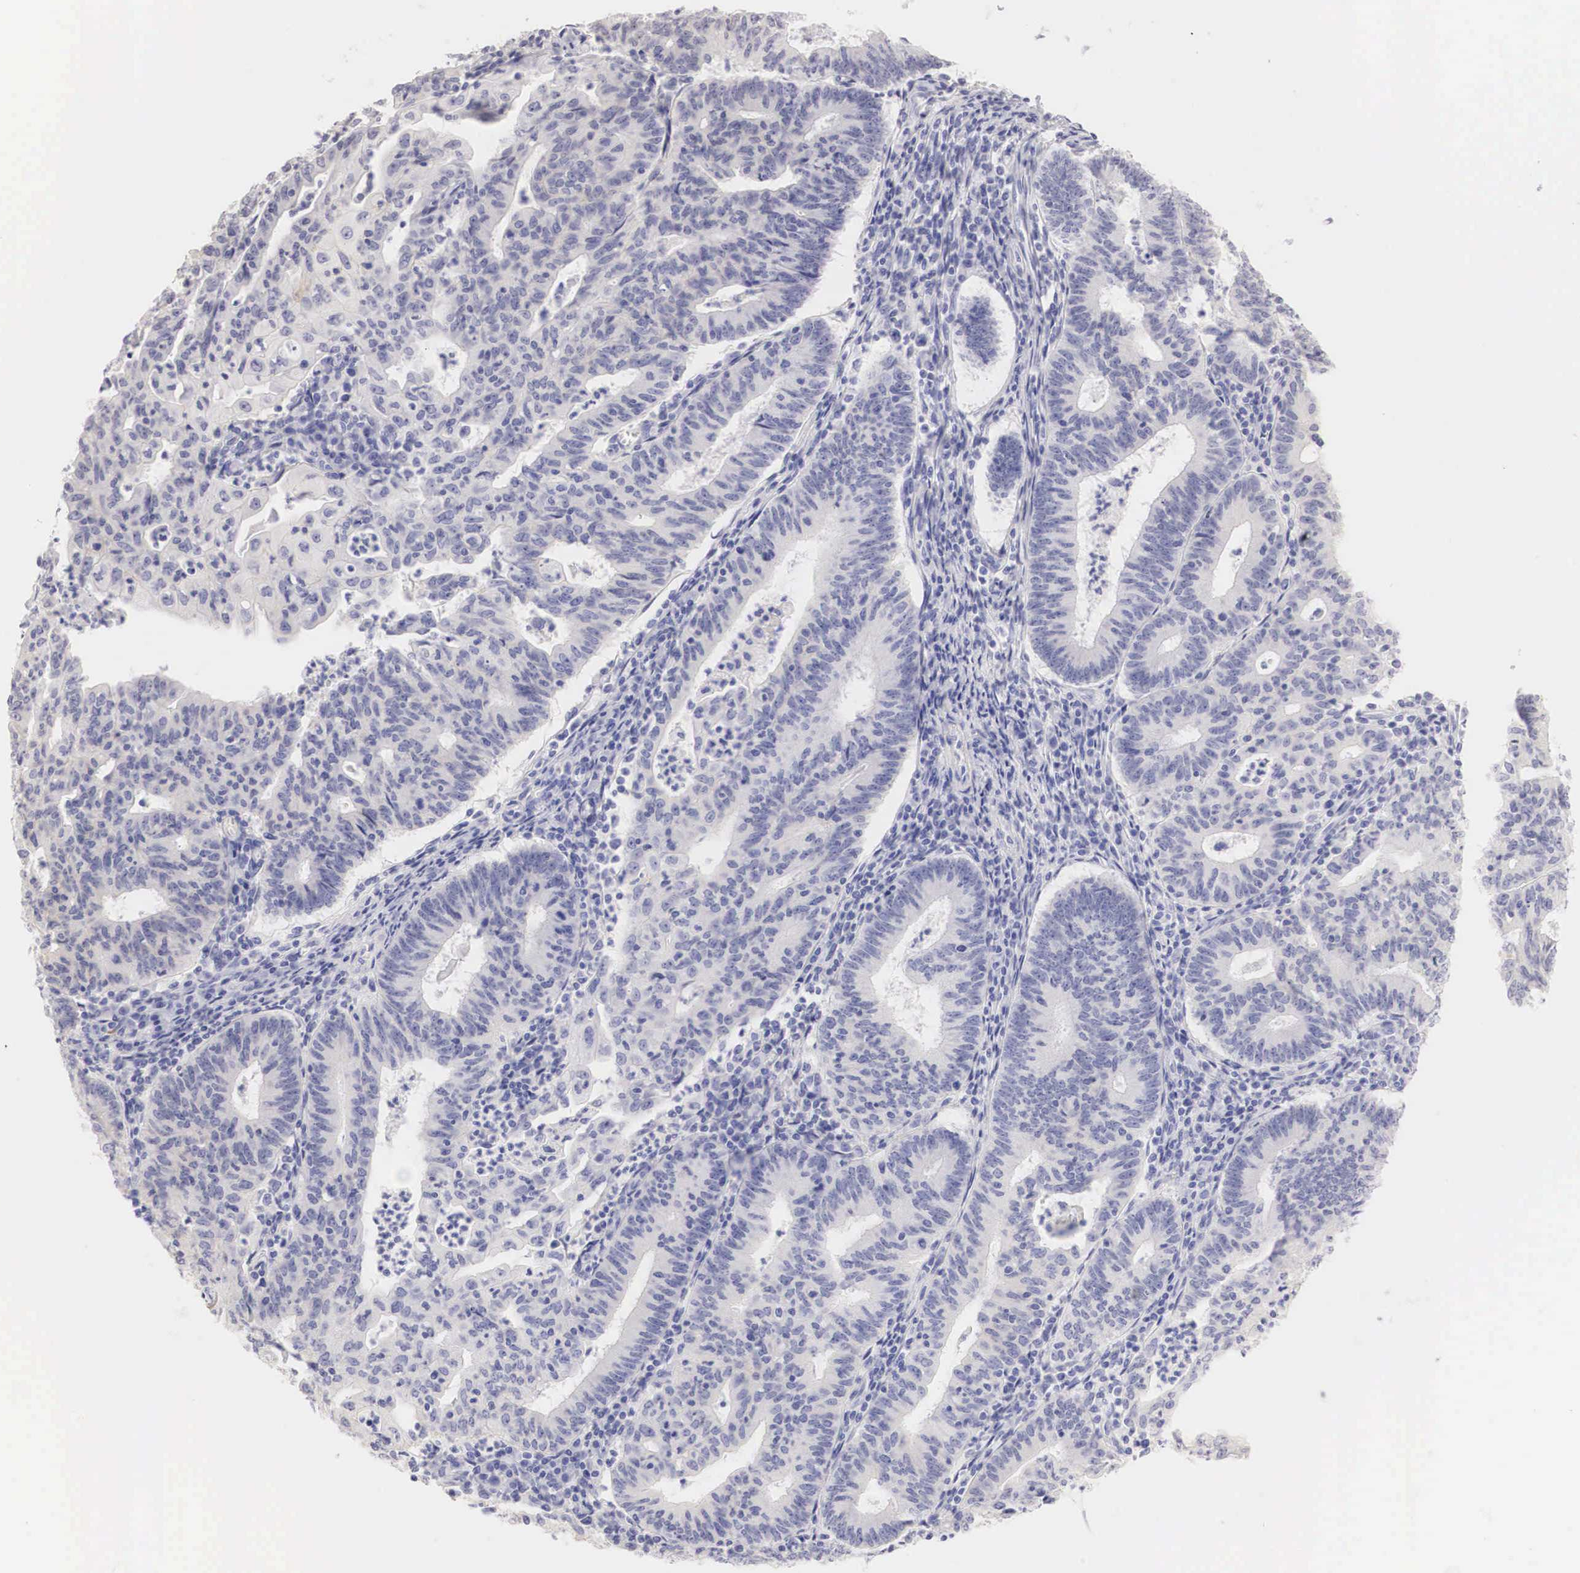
{"staining": {"intensity": "negative", "quantity": "none", "location": "none"}, "tissue": "endometrial cancer", "cell_type": "Tumor cells", "image_type": "cancer", "snomed": [{"axis": "morphology", "description": "Adenocarcinoma, NOS"}, {"axis": "topography", "description": "Endometrium"}], "caption": "An IHC micrograph of adenocarcinoma (endometrial) is shown. There is no staining in tumor cells of adenocarcinoma (endometrial).", "gene": "ERBB2", "patient": {"sex": "female", "age": 60}}